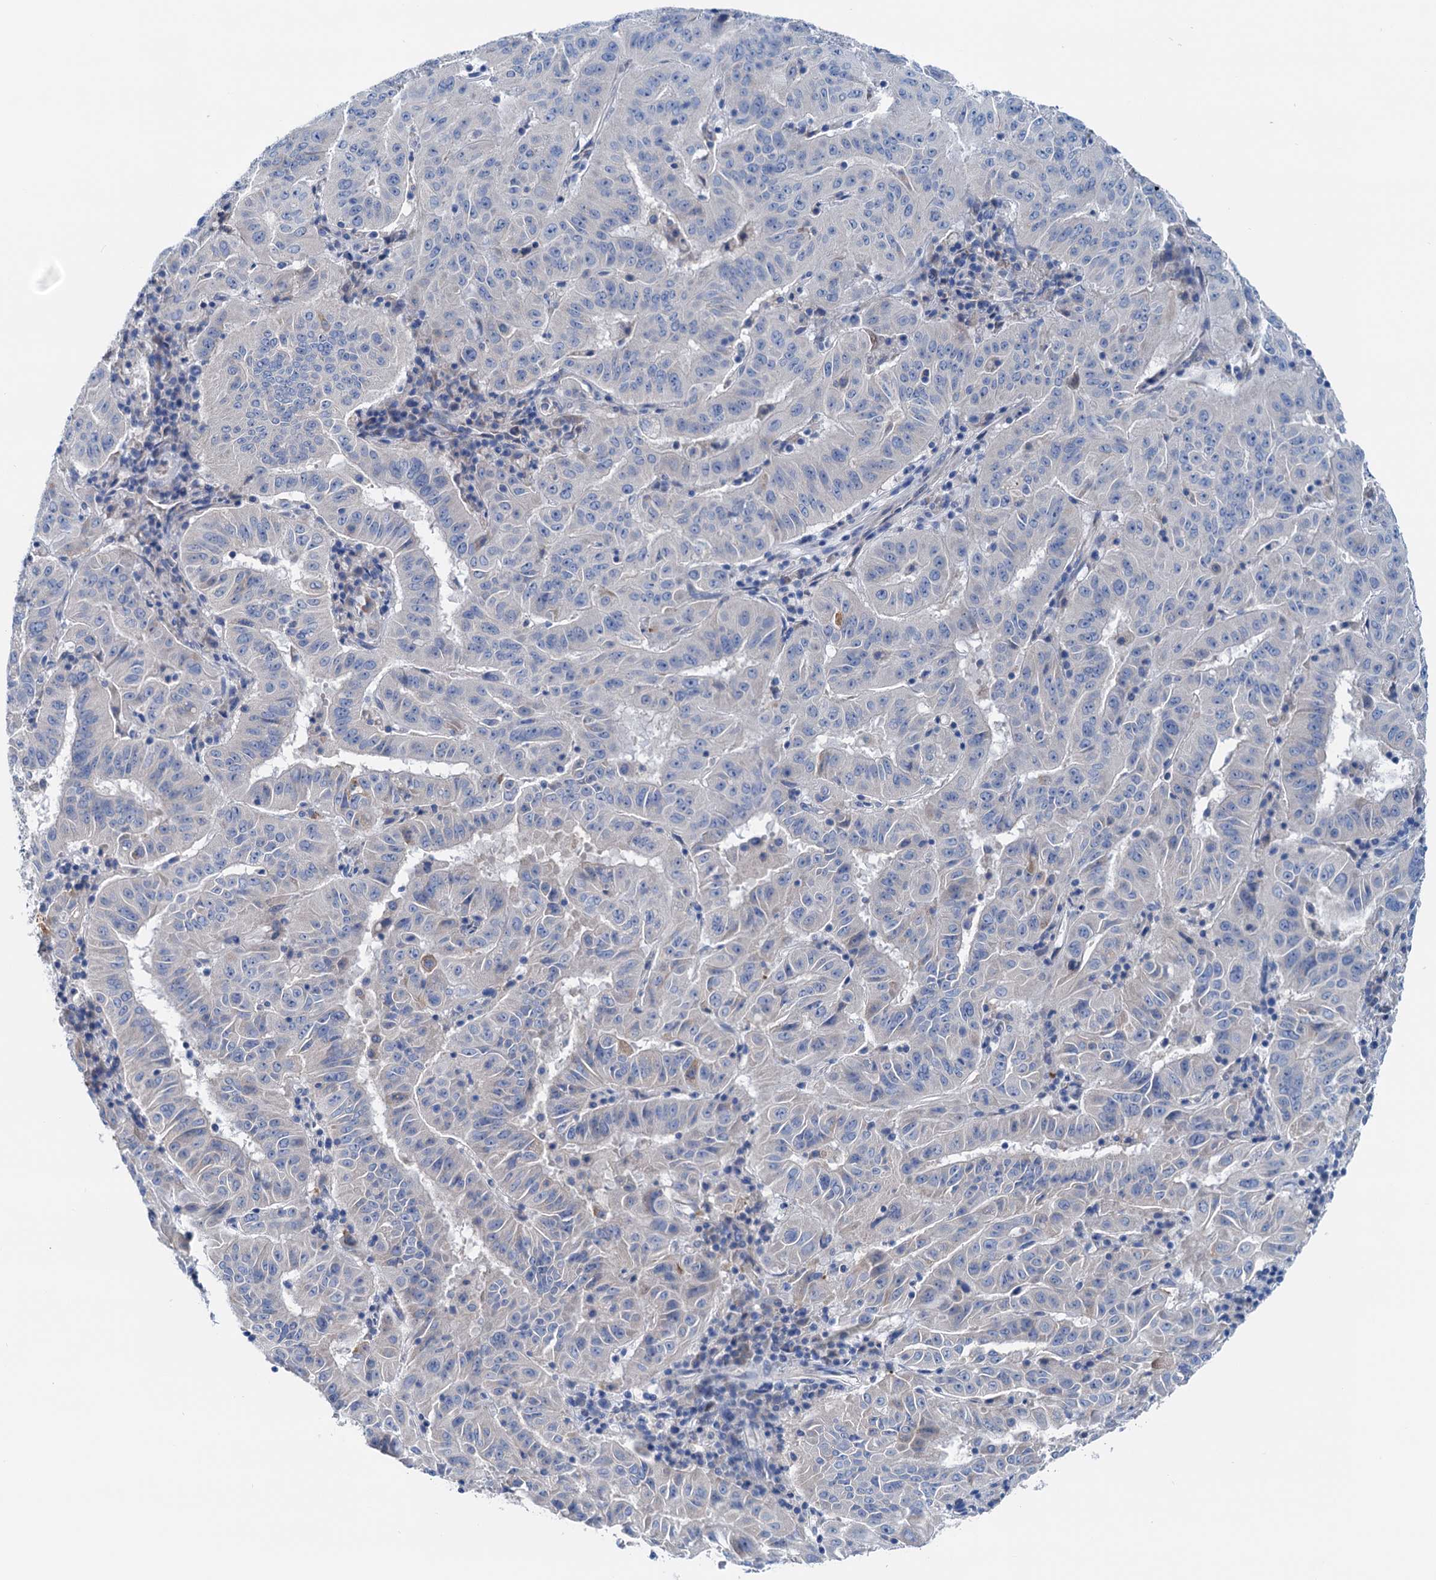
{"staining": {"intensity": "negative", "quantity": "none", "location": "none"}, "tissue": "pancreatic cancer", "cell_type": "Tumor cells", "image_type": "cancer", "snomed": [{"axis": "morphology", "description": "Adenocarcinoma, NOS"}, {"axis": "topography", "description": "Pancreas"}], "caption": "A photomicrograph of pancreatic cancer stained for a protein exhibits no brown staining in tumor cells. (DAB (3,3'-diaminobenzidine) immunohistochemistry with hematoxylin counter stain).", "gene": "KNDC1", "patient": {"sex": "male", "age": 63}}